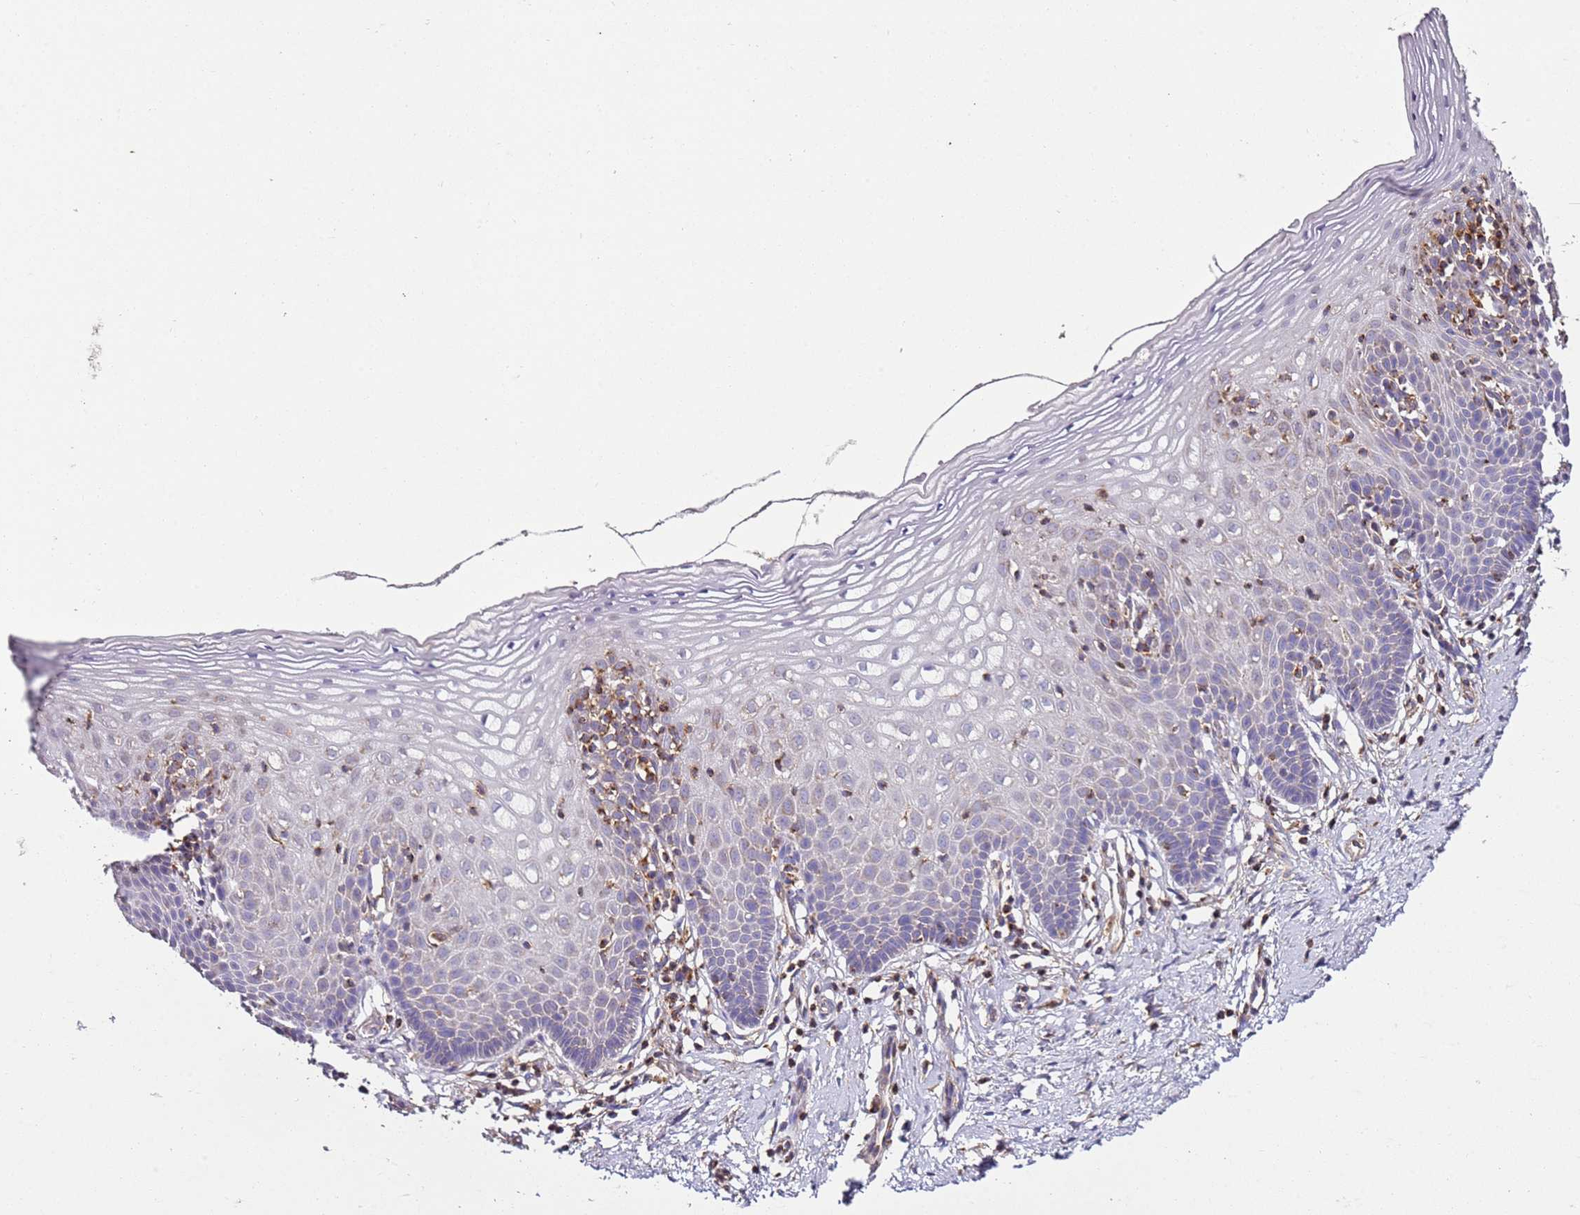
{"staining": {"intensity": "weak", "quantity": "<25%", "location": "cytoplasmic/membranous"}, "tissue": "cervix", "cell_type": "Glandular cells", "image_type": "normal", "snomed": [{"axis": "morphology", "description": "Normal tissue, NOS"}, {"axis": "topography", "description": "Cervix"}], "caption": "The image reveals no staining of glandular cells in benign cervix.", "gene": "RMND5A", "patient": {"sex": "female", "age": 36}}